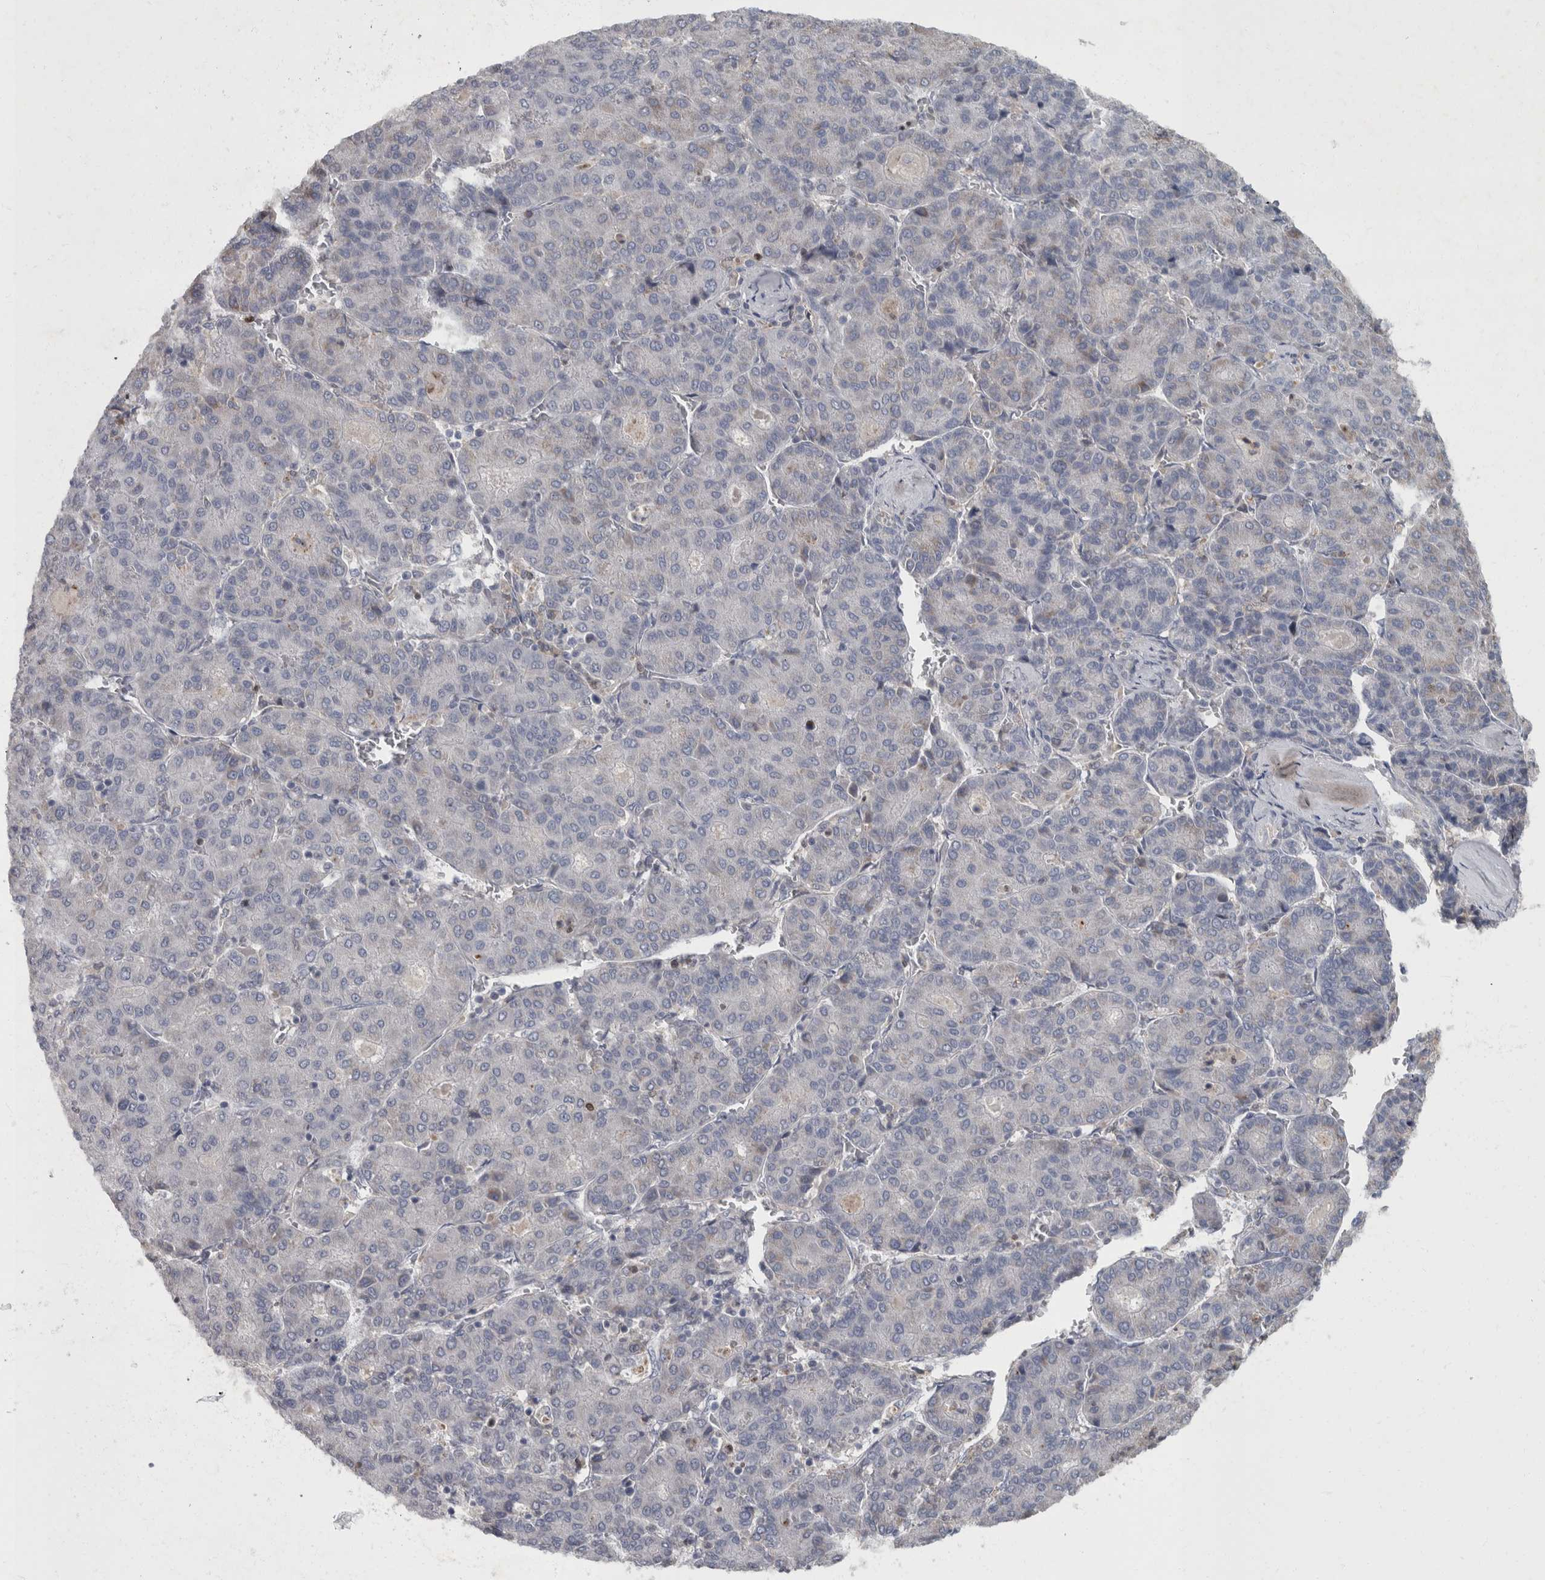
{"staining": {"intensity": "negative", "quantity": "none", "location": "none"}, "tissue": "liver cancer", "cell_type": "Tumor cells", "image_type": "cancer", "snomed": [{"axis": "morphology", "description": "Carcinoma, Hepatocellular, NOS"}, {"axis": "topography", "description": "Liver"}], "caption": "This micrograph is of liver cancer stained with IHC to label a protein in brown with the nuclei are counter-stained blue. There is no positivity in tumor cells. (IHC, brightfield microscopy, high magnification).", "gene": "PPP1R3C", "patient": {"sex": "male", "age": 65}}